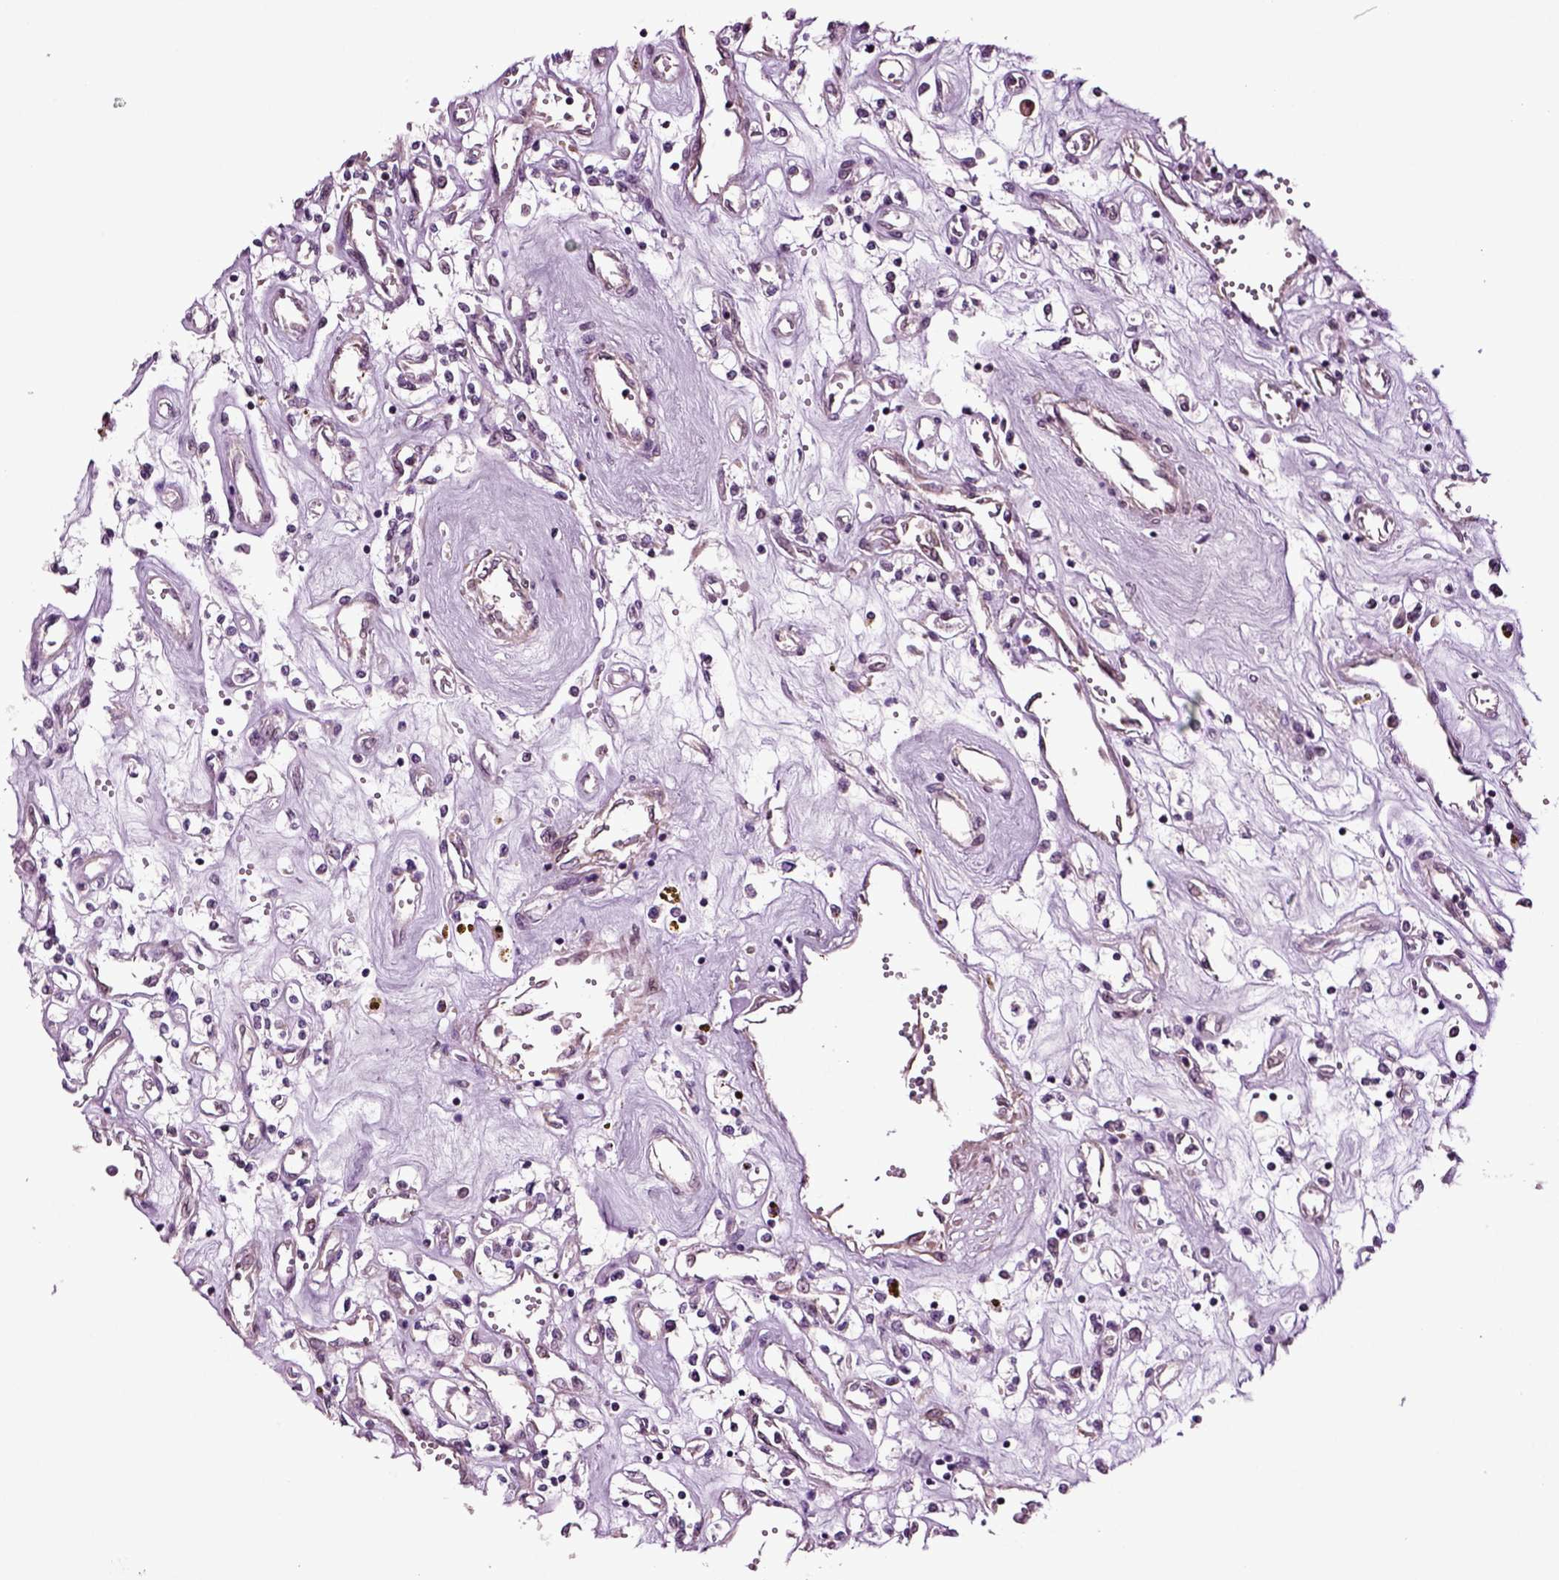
{"staining": {"intensity": "negative", "quantity": "none", "location": "none"}, "tissue": "renal cancer", "cell_type": "Tumor cells", "image_type": "cancer", "snomed": [{"axis": "morphology", "description": "Adenocarcinoma, NOS"}, {"axis": "topography", "description": "Kidney"}], "caption": "IHC histopathology image of neoplastic tissue: human renal cancer (adenocarcinoma) stained with DAB demonstrates no significant protein expression in tumor cells.", "gene": "HAGHL", "patient": {"sex": "female", "age": 59}}